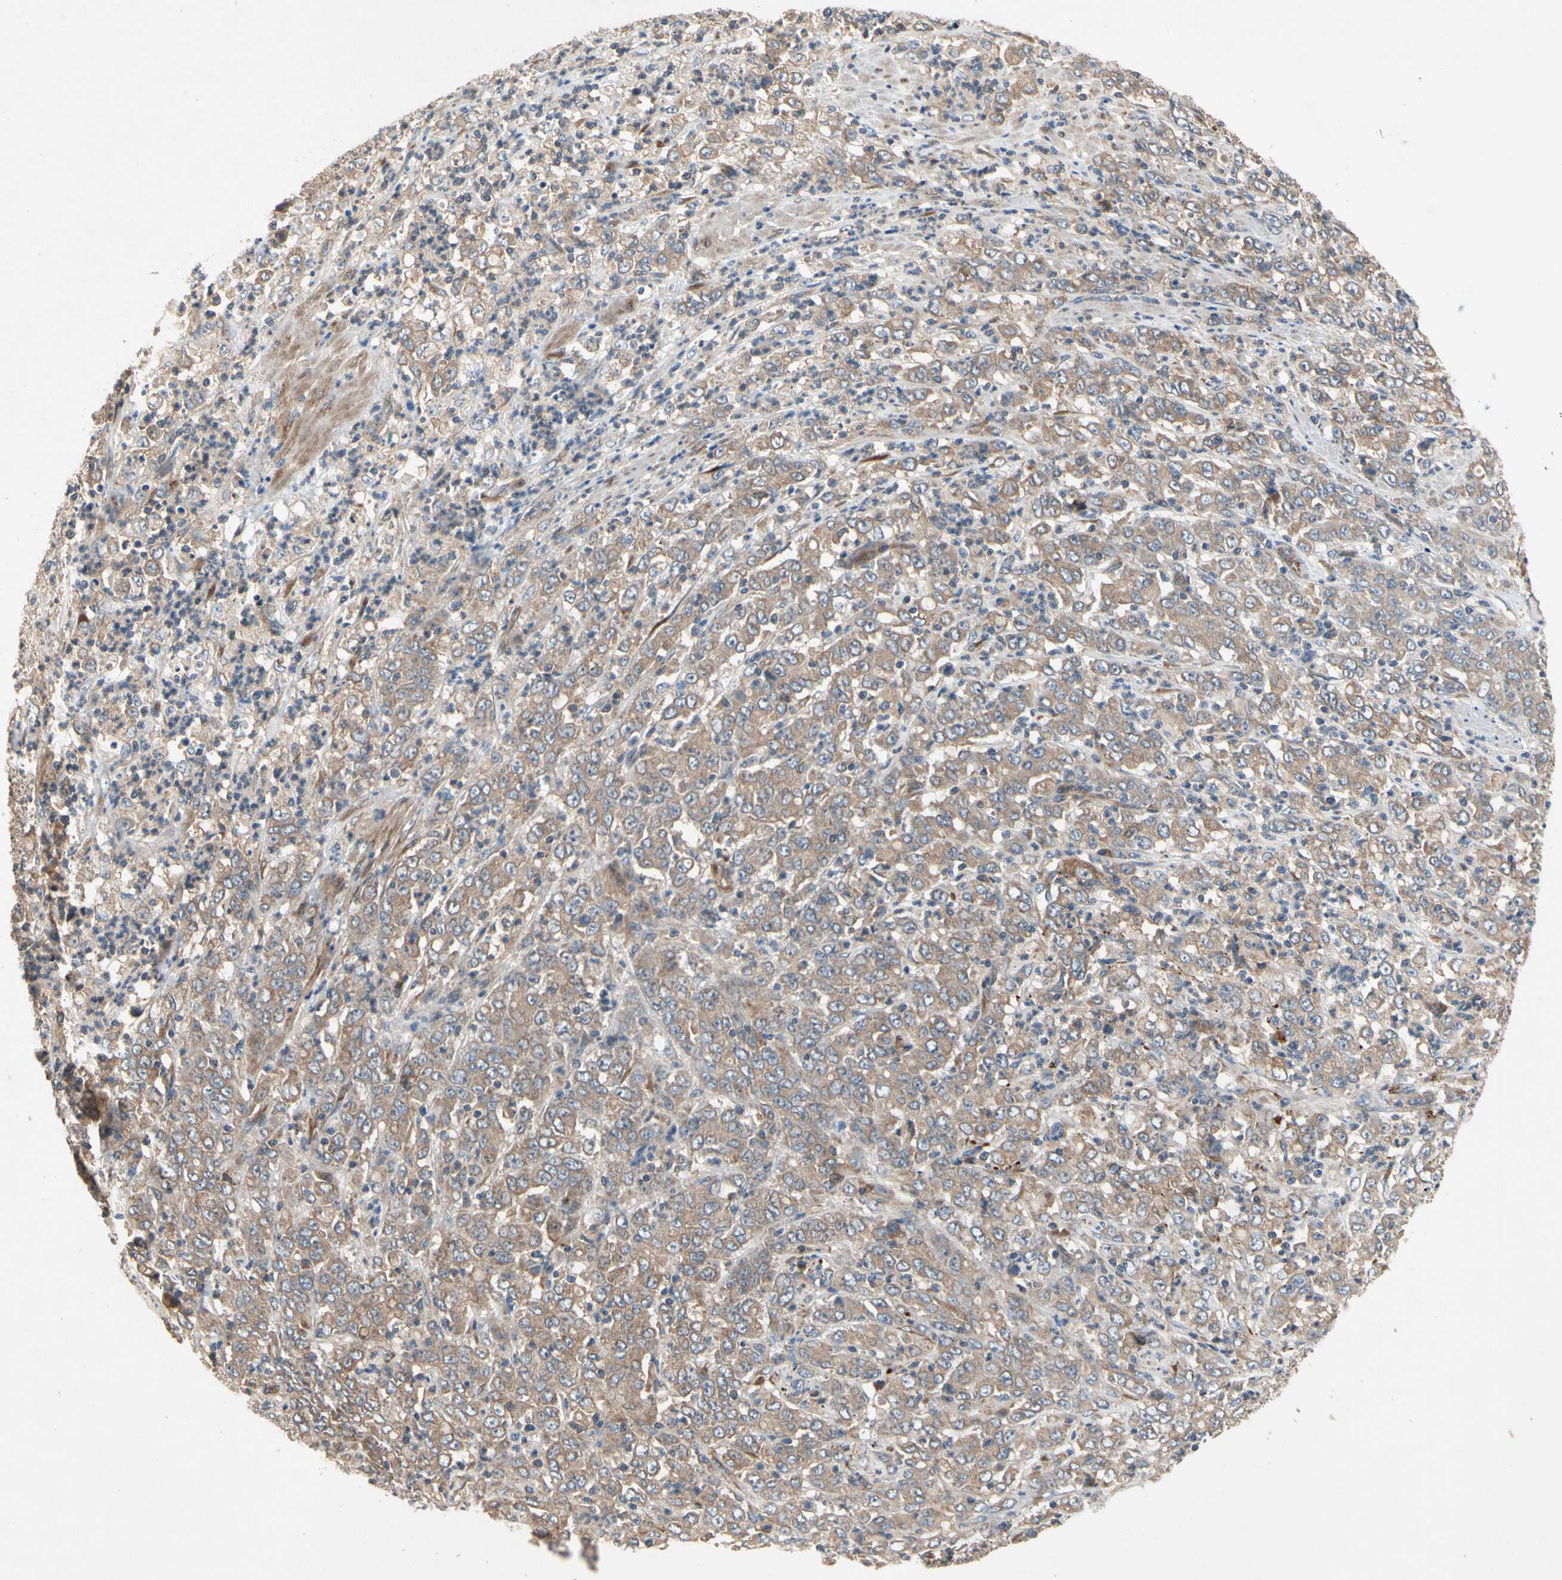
{"staining": {"intensity": "moderate", "quantity": ">75%", "location": "cytoplasmic/membranous"}, "tissue": "stomach cancer", "cell_type": "Tumor cells", "image_type": "cancer", "snomed": [{"axis": "morphology", "description": "Adenocarcinoma, NOS"}, {"axis": "topography", "description": "Stomach, lower"}], "caption": "Protein positivity by IHC shows moderate cytoplasmic/membranous positivity in approximately >75% of tumor cells in adenocarcinoma (stomach).", "gene": "XYLT1", "patient": {"sex": "female", "age": 71}}